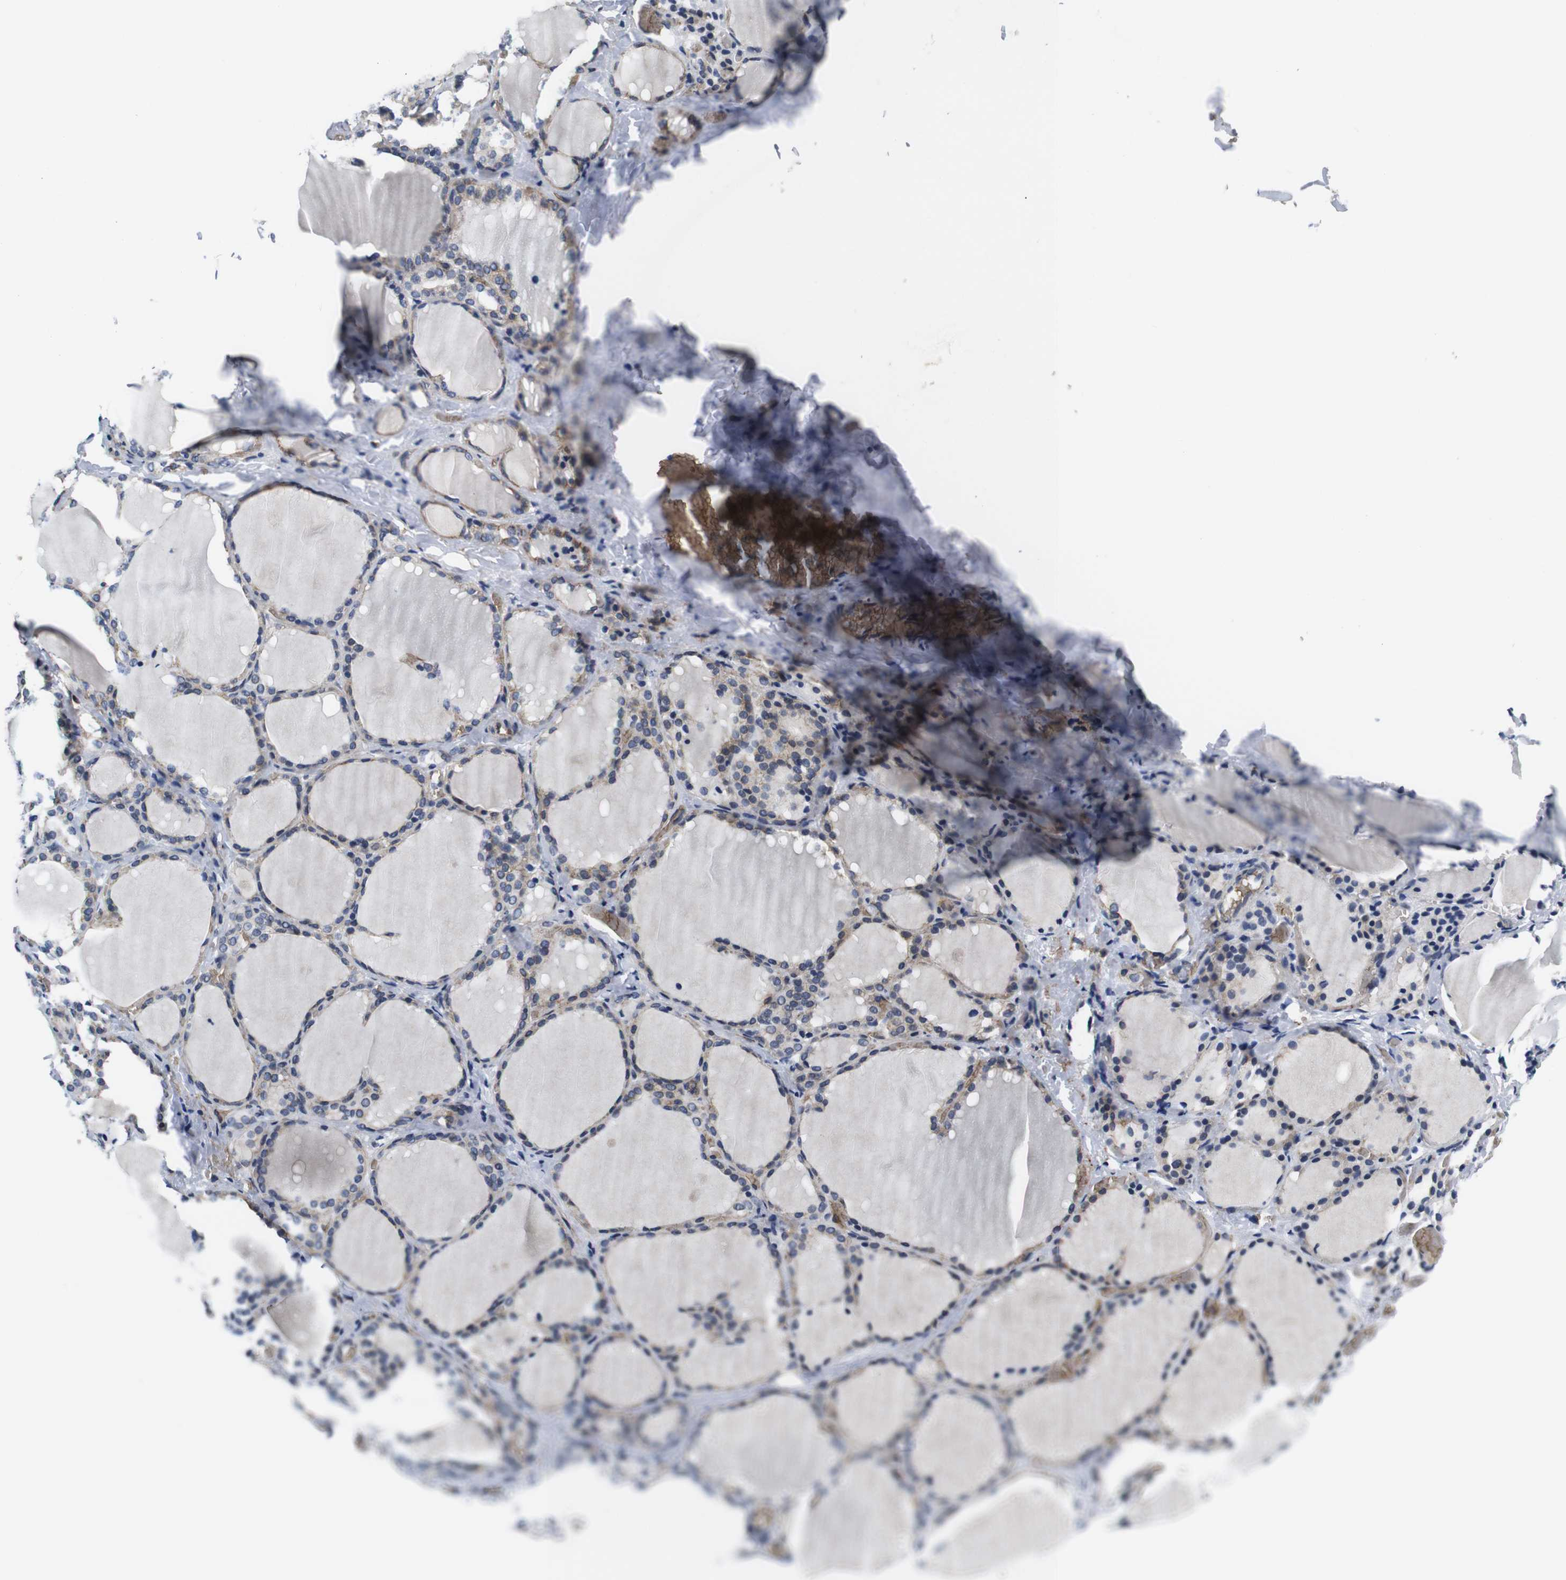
{"staining": {"intensity": "moderate", "quantity": ">75%", "location": "cytoplasmic/membranous"}, "tissue": "thyroid gland", "cell_type": "Glandular cells", "image_type": "normal", "snomed": [{"axis": "morphology", "description": "Normal tissue, NOS"}, {"axis": "morphology", "description": "Papillary adenocarcinoma, NOS"}, {"axis": "topography", "description": "Thyroid gland"}], "caption": "The micrograph exhibits staining of benign thyroid gland, revealing moderate cytoplasmic/membranous protein staining (brown color) within glandular cells. (IHC, brightfield microscopy, high magnification).", "gene": "SOCS3", "patient": {"sex": "female", "age": 30}}